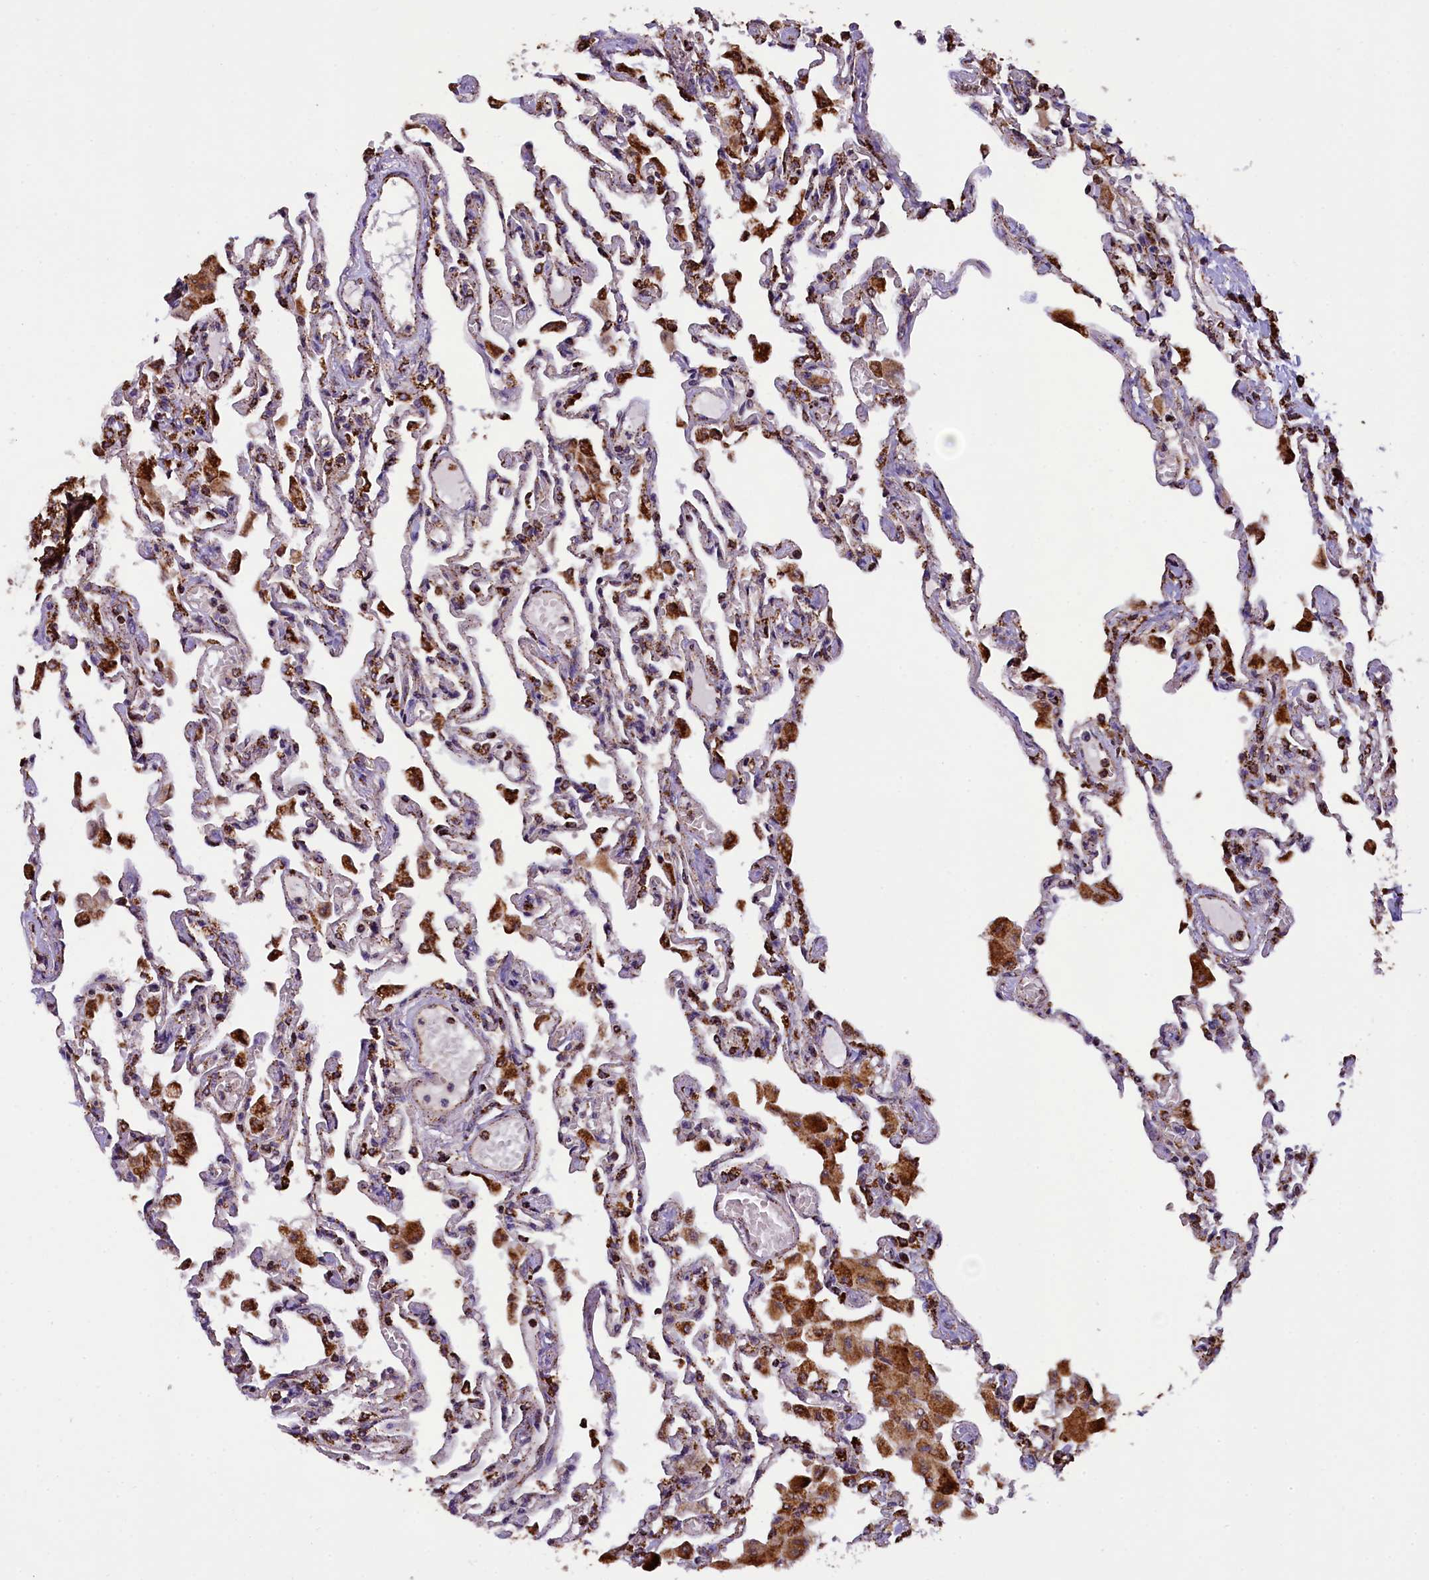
{"staining": {"intensity": "moderate", "quantity": "25%-75%", "location": "cytoplasmic/membranous"}, "tissue": "lung", "cell_type": "Alveolar cells", "image_type": "normal", "snomed": [{"axis": "morphology", "description": "Normal tissue, NOS"}, {"axis": "topography", "description": "Bronchus"}, {"axis": "topography", "description": "Lung"}], "caption": "Lung stained with DAB IHC displays medium levels of moderate cytoplasmic/membranous staining in approximately 25%-75% of alveolar cells. (DAB (3,3'-diaminobenzidine) = brown stain, brightfield microscopy at high magnification).", "gene": "KLC2", "patient": {"sex": "female", "age": 49}}